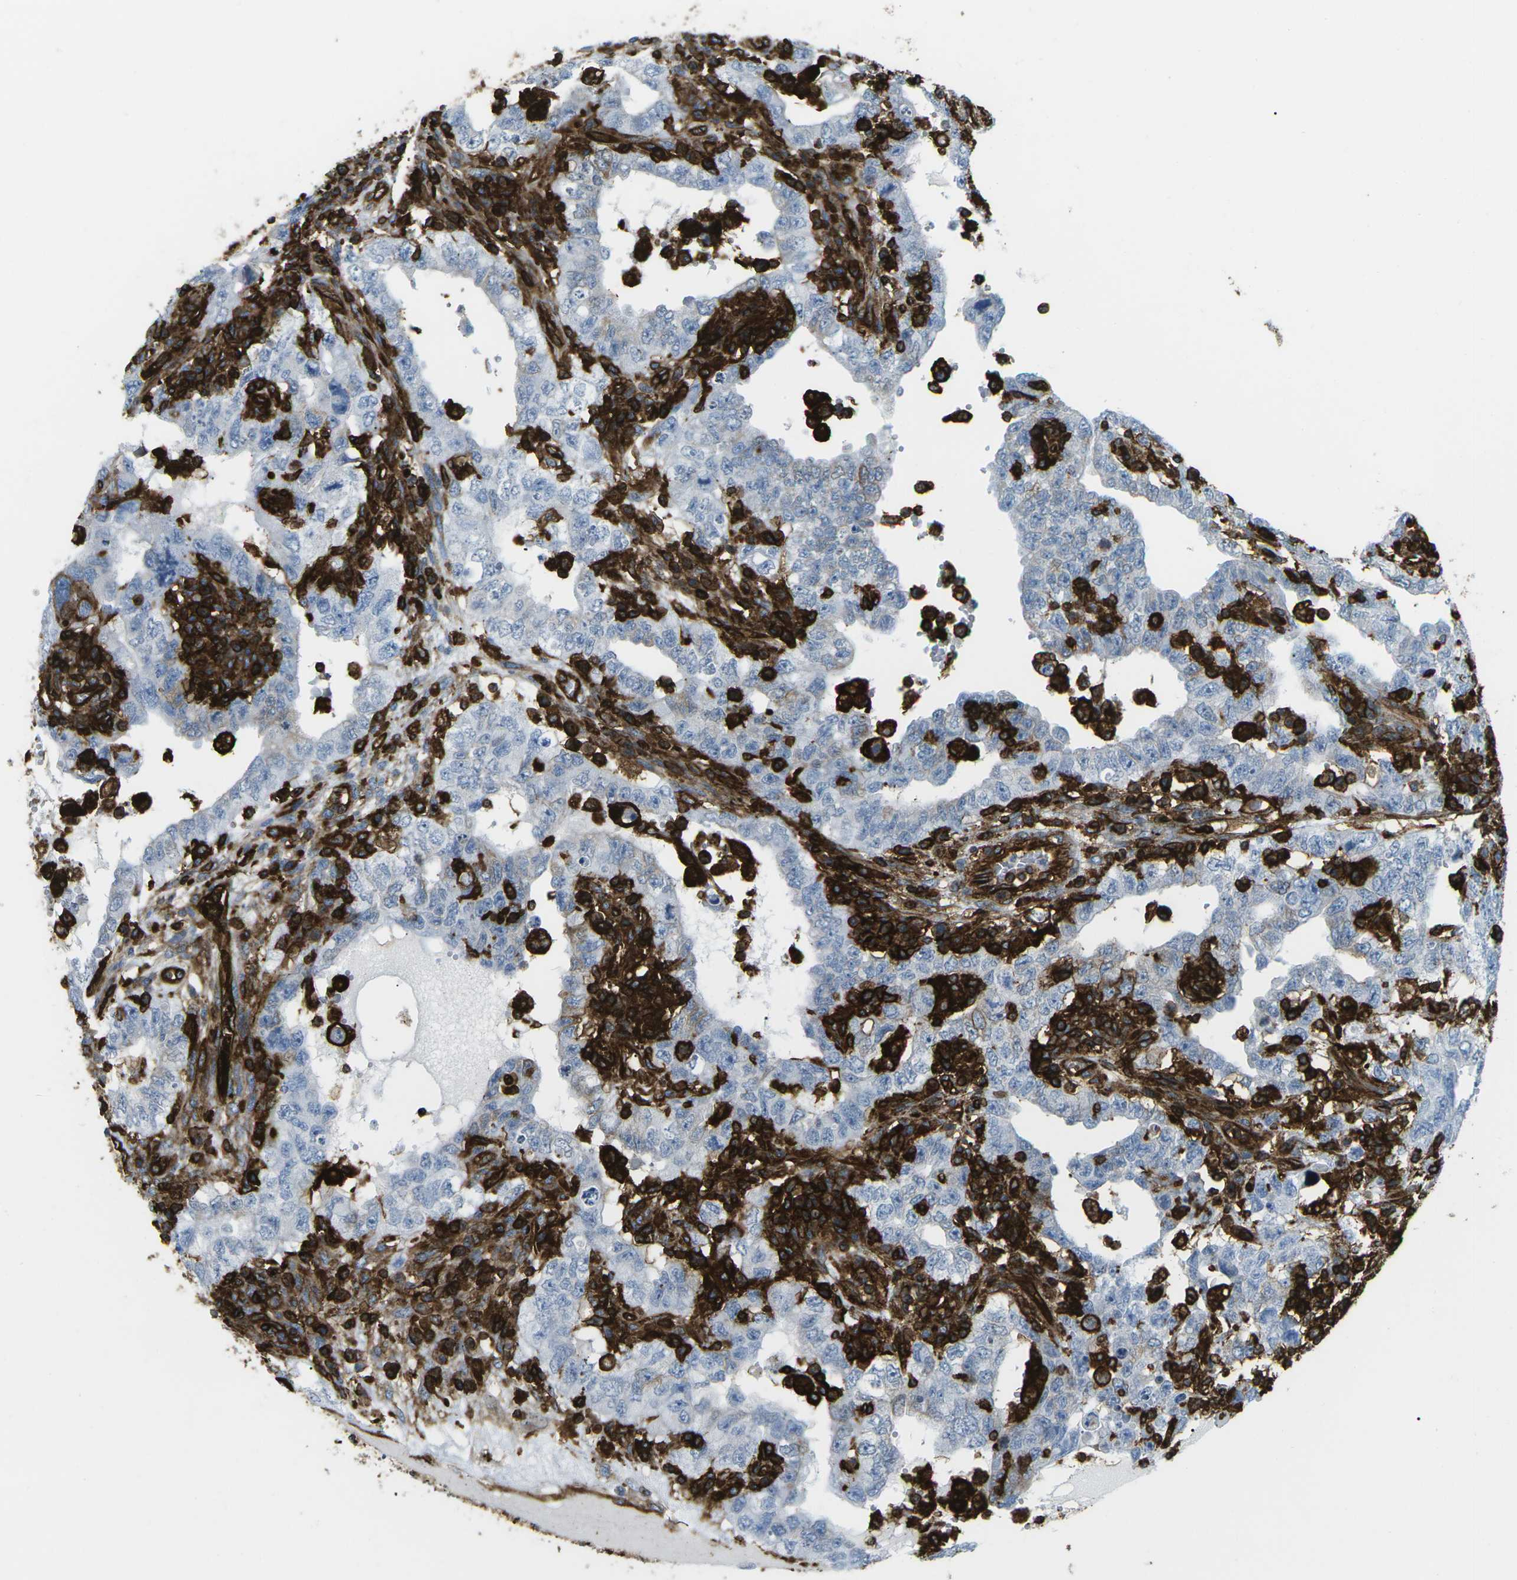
{"staining": {"intensity": "negative", "quantity": "none", "location": "none"}, "tissue": "testis cancer", "cell_type": "Tumor cells", "image_type": "cancer", "snomed": [{"axis": "morphology", "description": "Carcinoma, Embryonal, NOS"}, {"axis": "topography", "description": "Testis"}], "caption": "Testis cancer (embryonal carcinoma) was stained to show a protein in brown. There is no significant staining in tumor cells.", "gene": "HLA-B", "patient": {"sex": "male", "age": 26}}